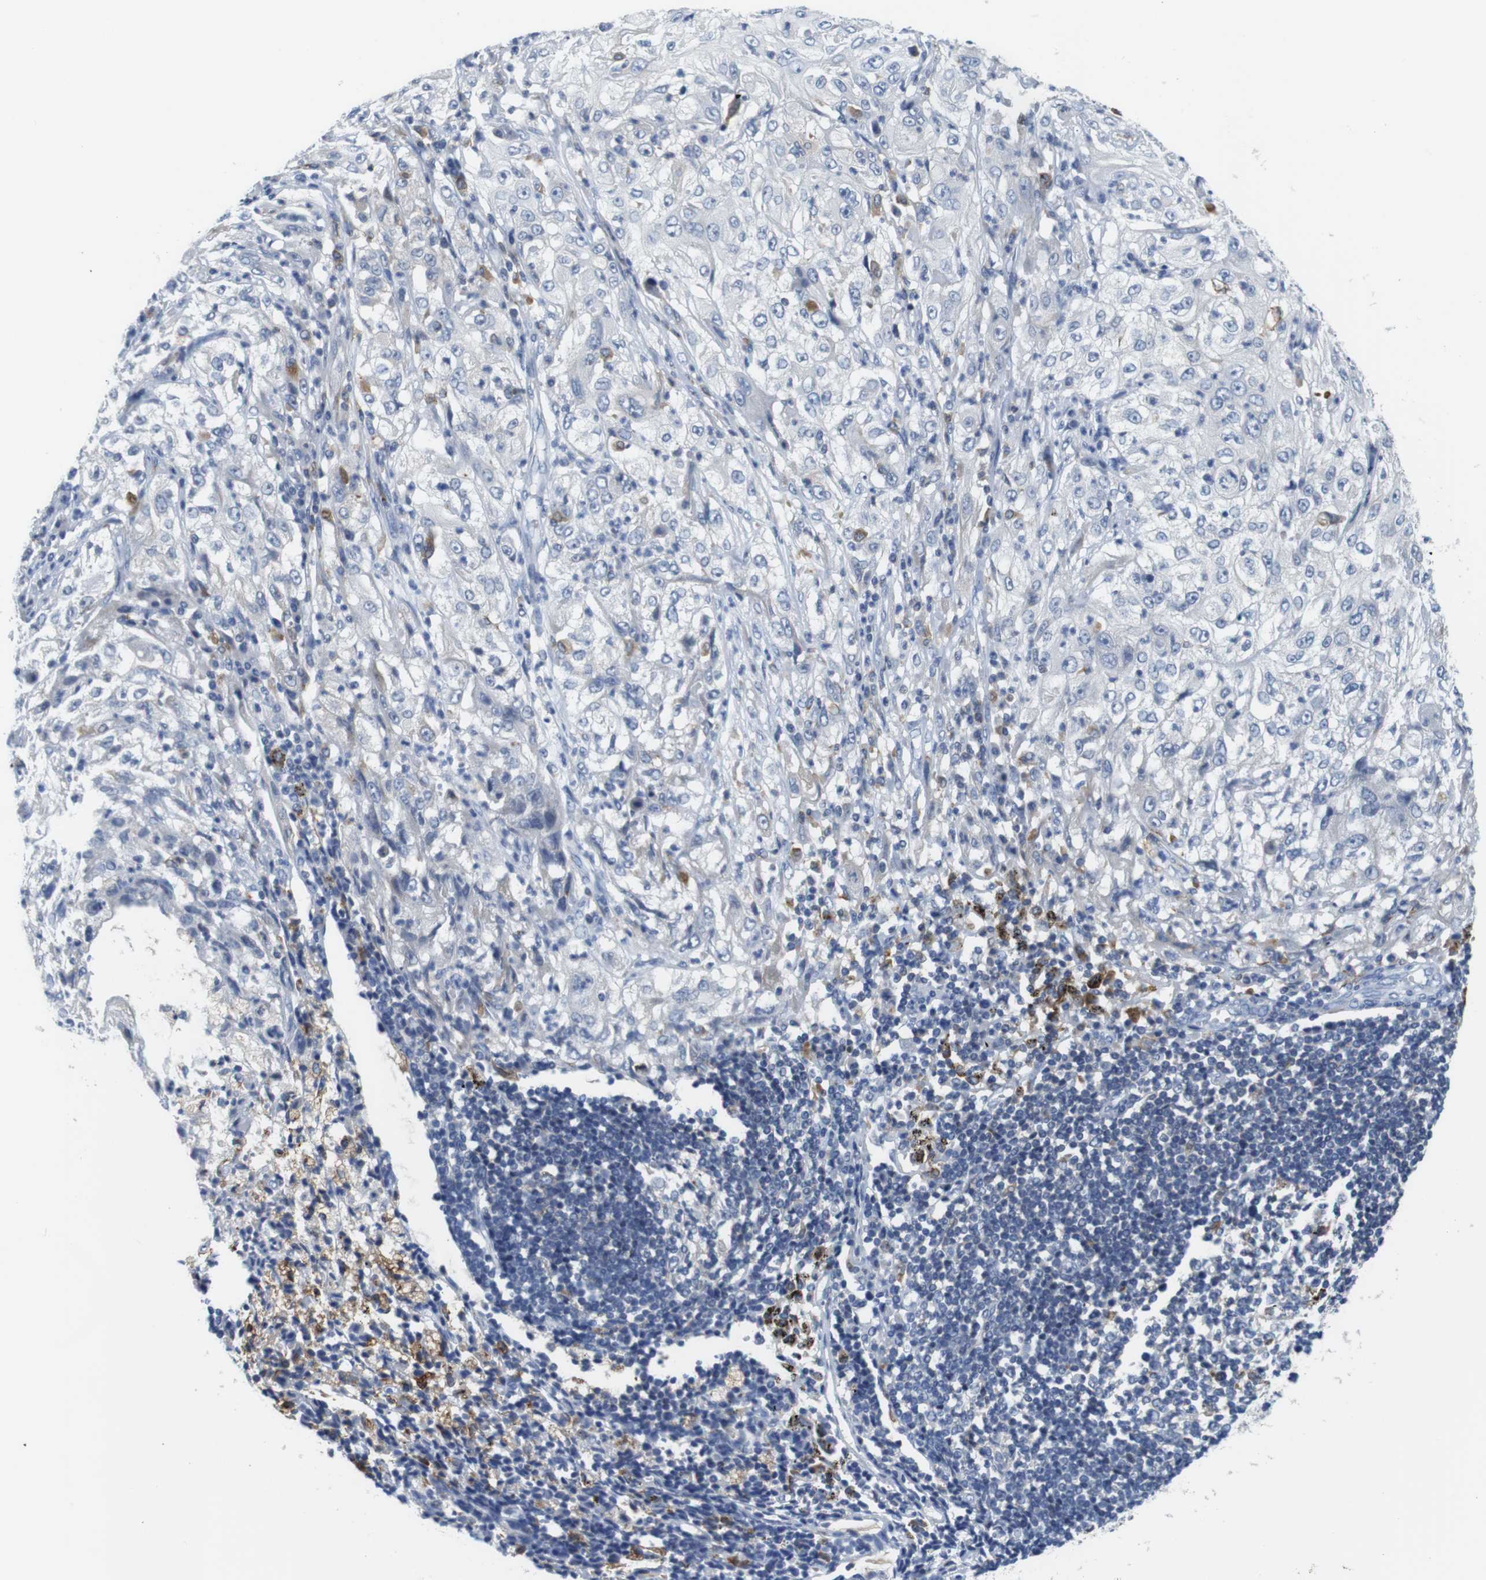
{"staining": {"intensity": "negative", "quantity": "none", "location": "none"}, "tissue": "lung cancer", "cell_type": "Tumor cells", "image_type": "cancer", "snomed": [{"axis": "morphology", "description": "Inflammation, NOS"}, {"axis": "morphology", "description": "Squamous cell carcinoma, NOS"}, {"axis": "topography", "description": "Lymph node"}, {"axis": "topography", "description": "Soft tissue"}, {"axis": "topography", "description": "Lung"}], "caption": "Immunohistochemical staining of squamous cell carcinoma (lung) shows no significant expression in tumor cells.", "gene": "CNGA2", "patient": {"sex": "male", "age": 66}}